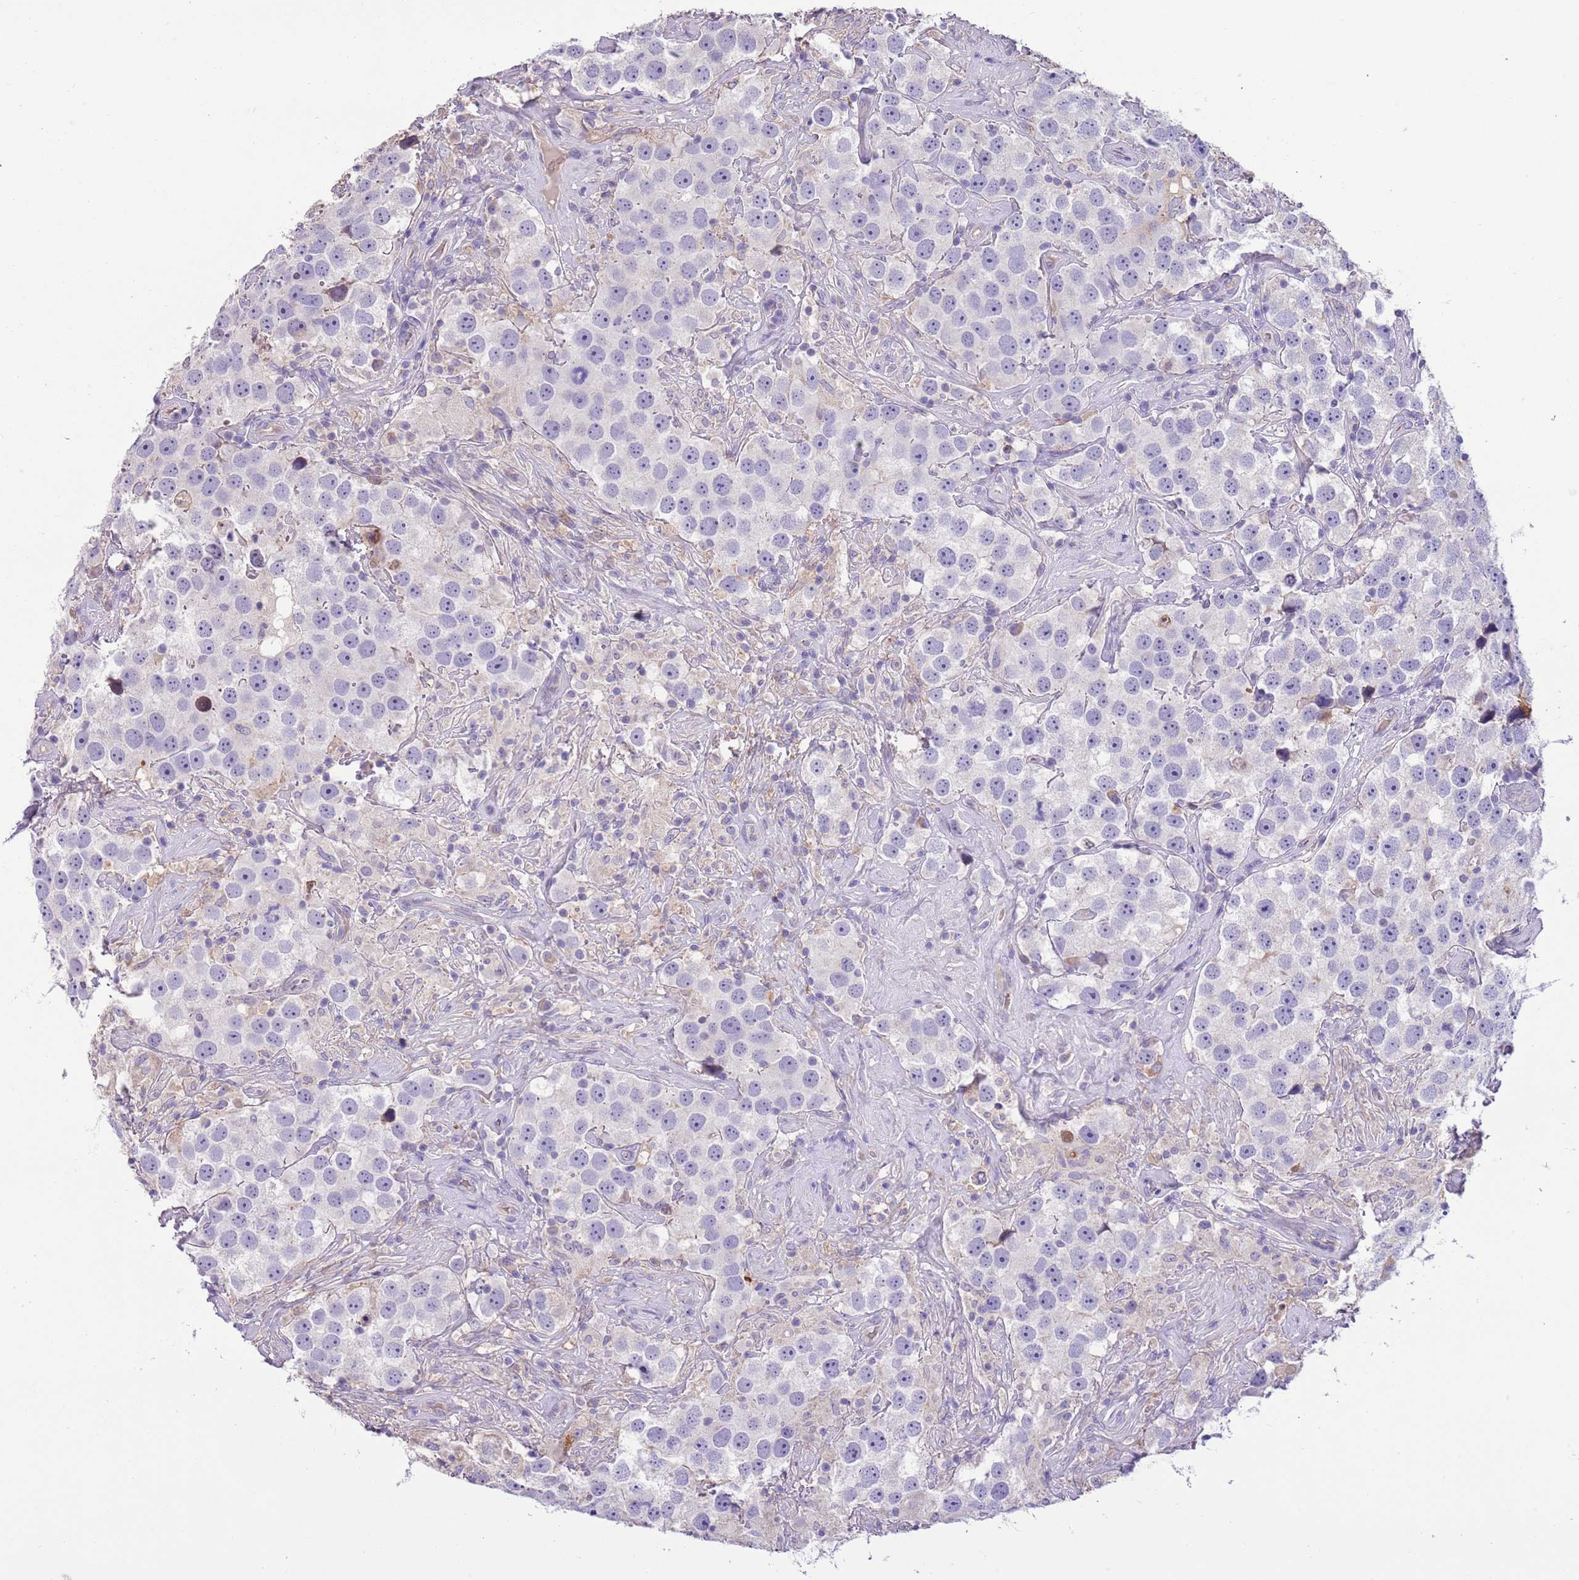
{"staining": {"intensity": "negative", "quantity": "none", "location": "none"}, "tissue": "testis cancer", "cell_type": "Tumor cells", "image_type": "cancer", "snomed": [{"axis": "morphology", "description": "Seminoma, NOS"}, {"axis": "topography", "description": "Testis"}], "caption": "DAB immunohistochemical staining of seminoma (testis) shows no significant staining in tumor cells.", "gene": "HES3", "patient": {"sex": "male", "age": 49}}